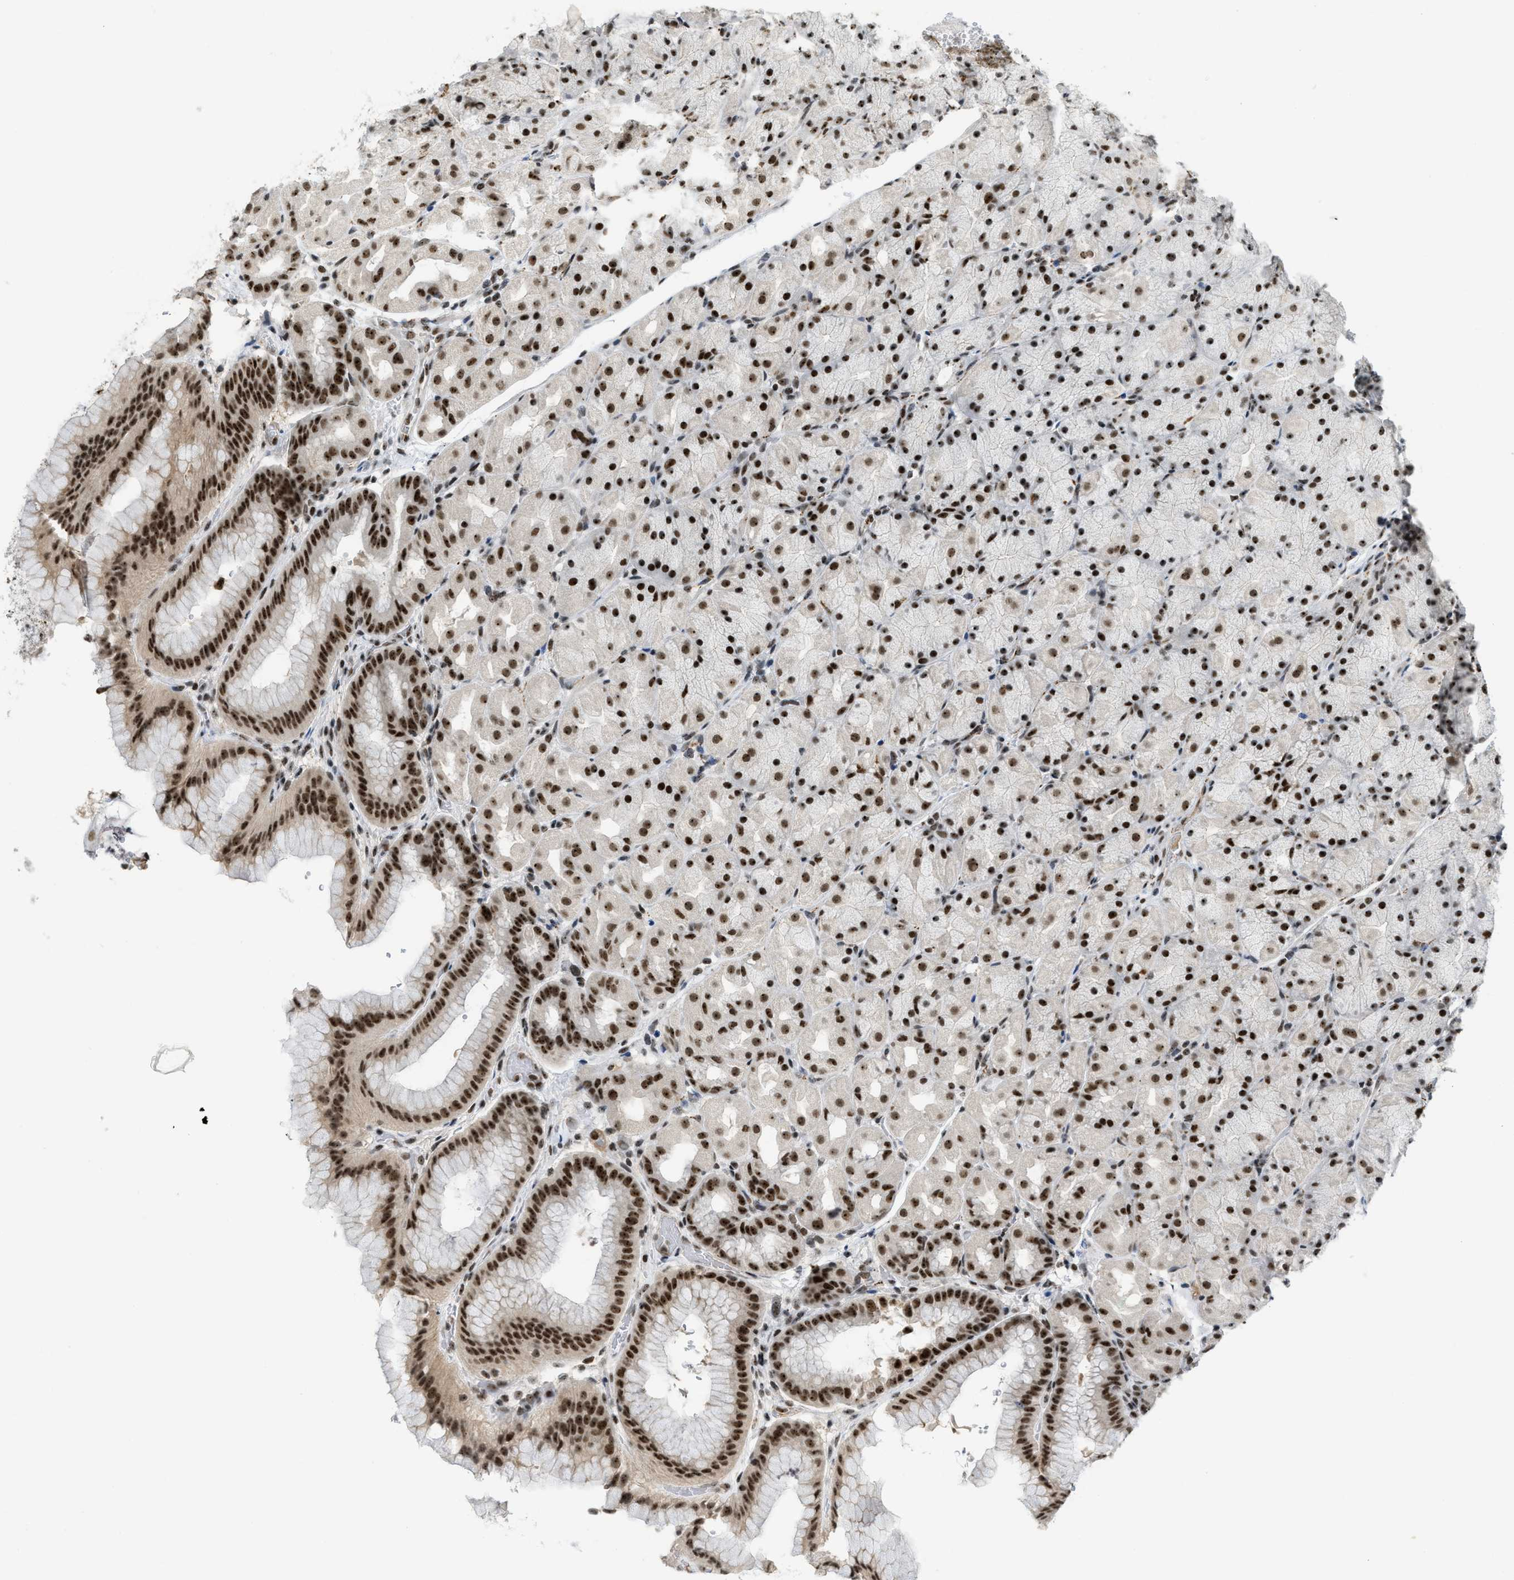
{"staining": {"intensity": "strong", "quantity": ">75%", "location": "nuclear"}, "tissue": "stomach", "cell_type": "Glandular cells", "image_type": "normal", "snomed": [{"axis": "morphology", "description": "Normal tissue, NOS"}, {"axis": "morphology", "description": "Carcinoid, malignant, NOS"}, {"axis": "topography", "description": "Stomach, upper"}], "caption": "Strong nuclear protein positivity is appreciated in approximately >75% of glandular cells in stomach.", "gene": "URB1", "patient": {"sex": "male", "age": 39}}